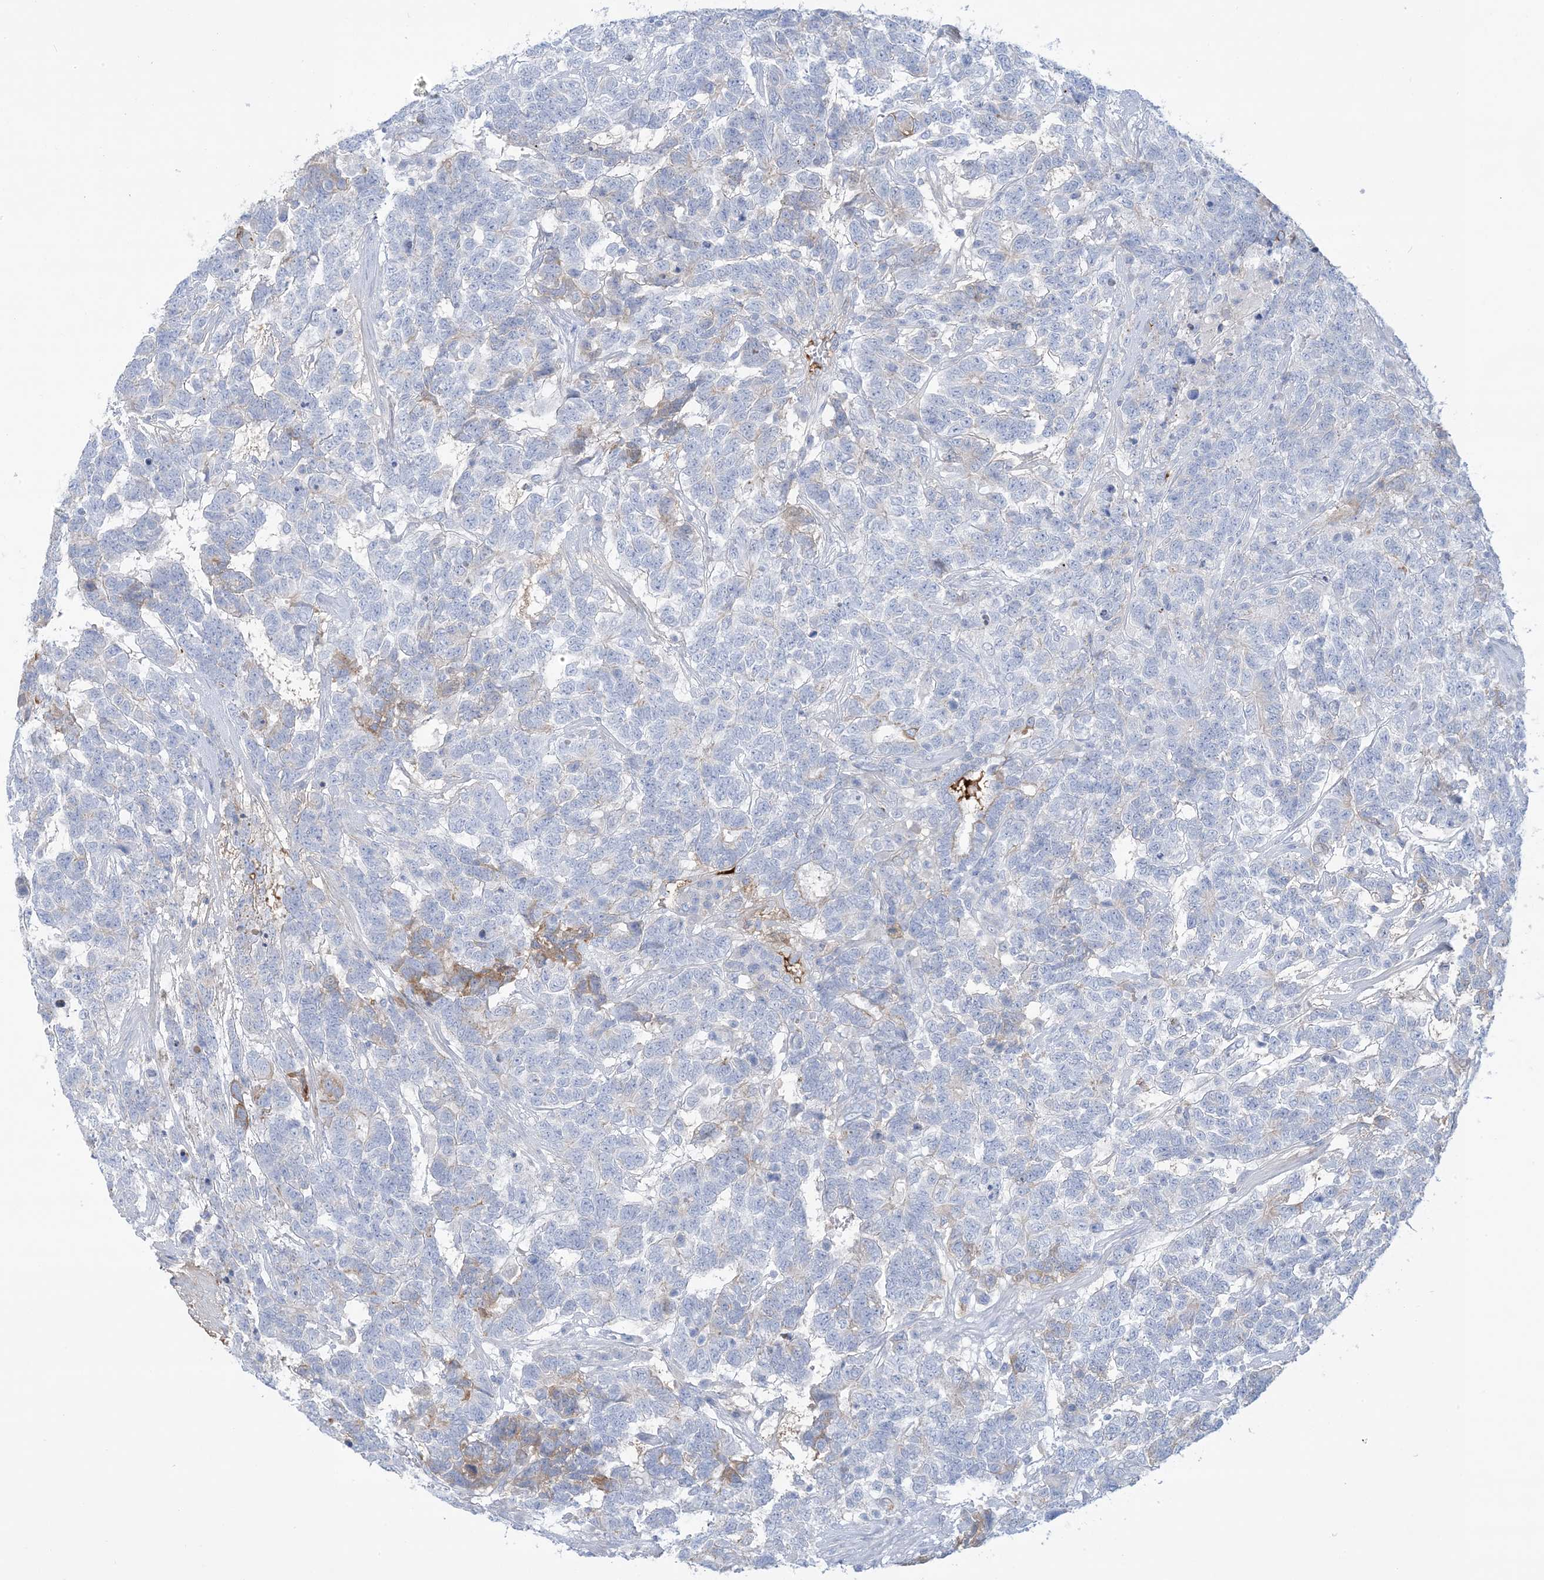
{"staining": {"intensity": "weak", "quantity": "<25%", "location": "cytoplasmic/membranous"}, "tissue": "testis cancer", "cell_type": "Tumor cells", "image_type": "cancer", "snomed": [{"axis": "morphology", "description": "Carcinoma, Embryonal, NOS"}, {"axis": "topography", "description": "Testis"}], "caption": "The histopathology image shows no staining of tumor cells in embryonal carcinoma (testis).", "gene": "ATP11C", "patient": {"sex": "male", "age": 26}}